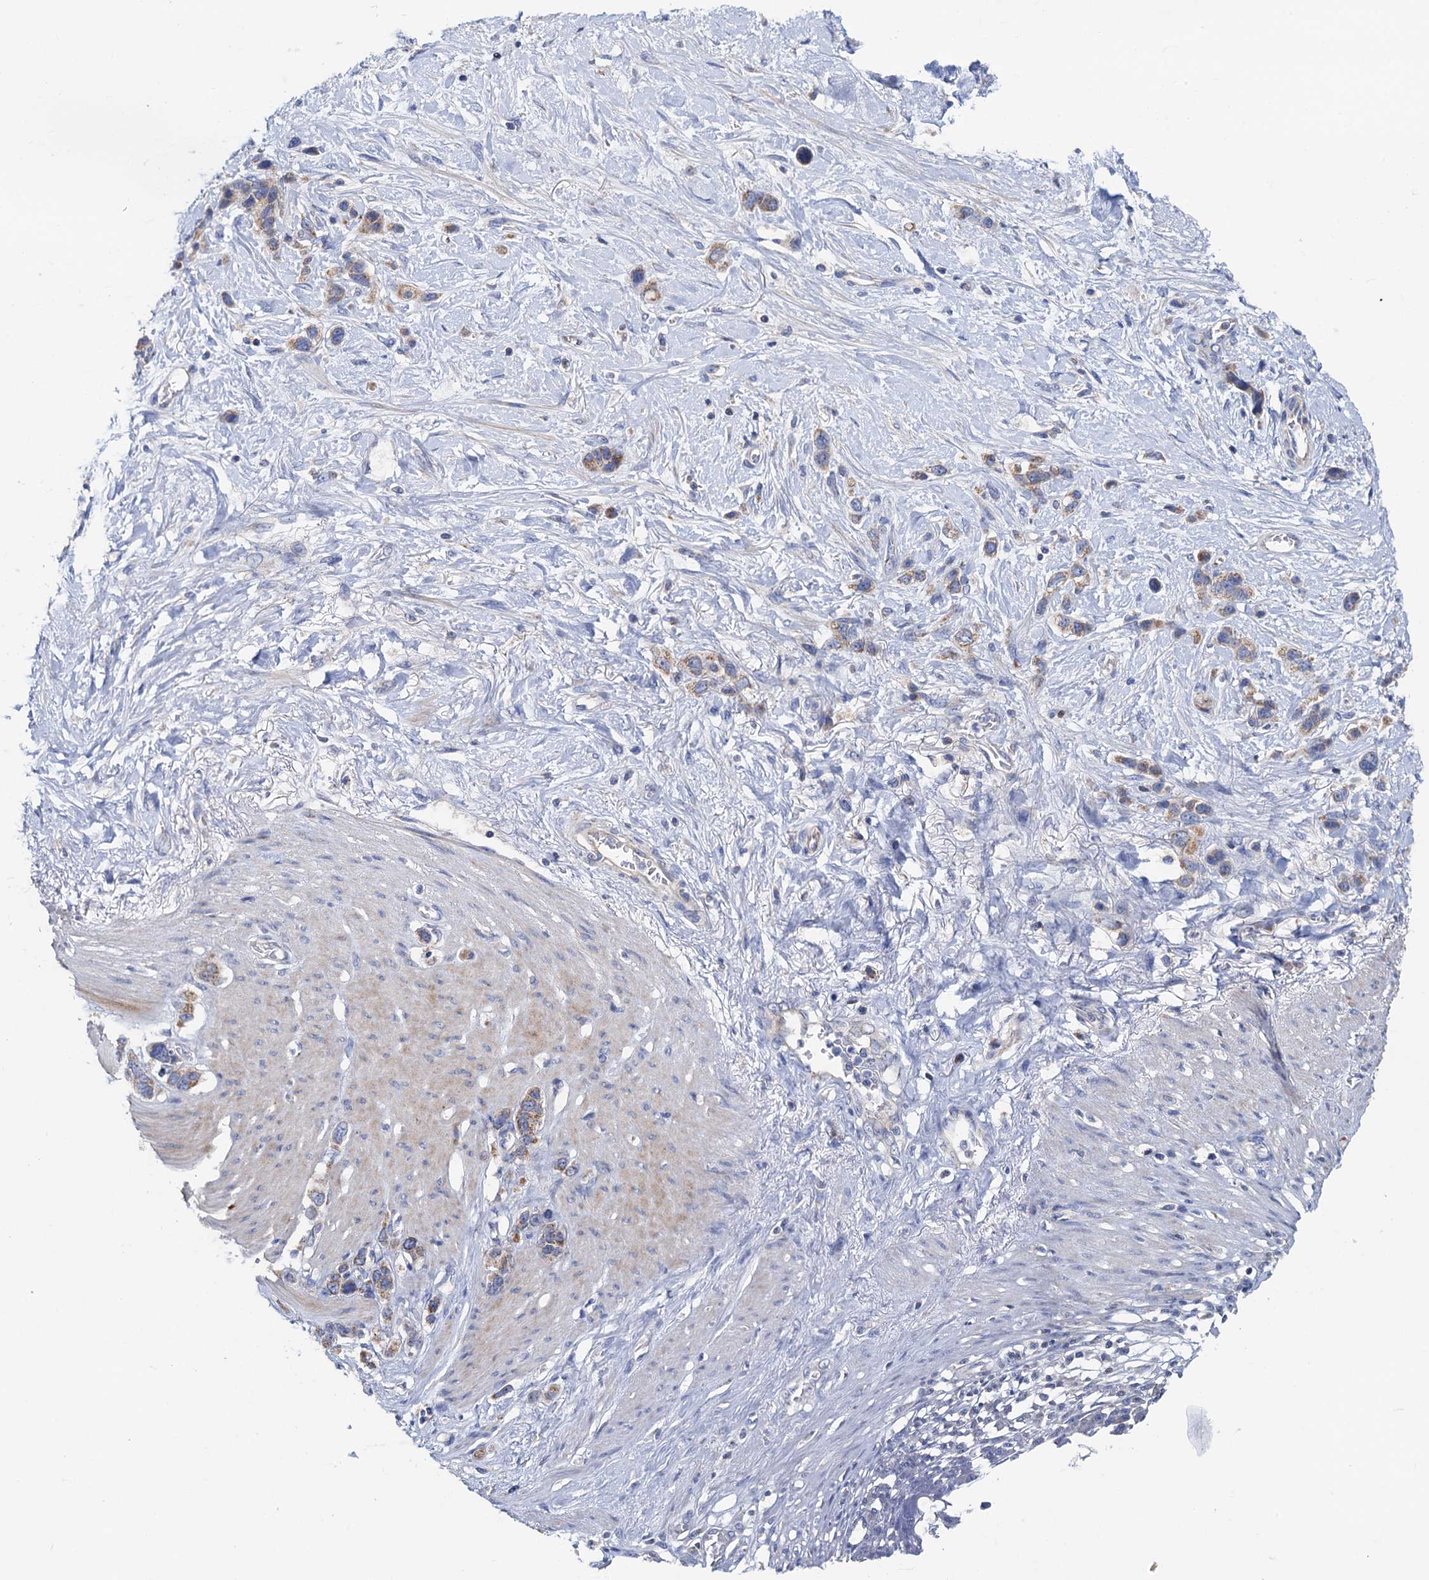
{"staining": {"intensity": "weak", "quantity": ">75%", "location": "cytoplasmic/membranous"}, "tissue": "stomach cancer", "cell_type": "Tumor cells", "image_type": "cancer", "snomed": [{"axis": "morphology", "description": "Adenocarcinoma, NOS"}, {"axis": "morphology", "description": "Adenocarcinoma, High grade"}, {"axis": "topography", "description": "Stomach, upper"}, {"axis": "topography", "description": "Stomach, lower"}], "caption": "IHC image of adenocarcinoma (high-grade) (stomach) stained for a protein (brown), which demonstrates low levels of weak cytoplasmic/membranous expression in about >75% of tumor cells.", "gene": "MRPL48", "patient": {"sex": "female", "age": 65}}